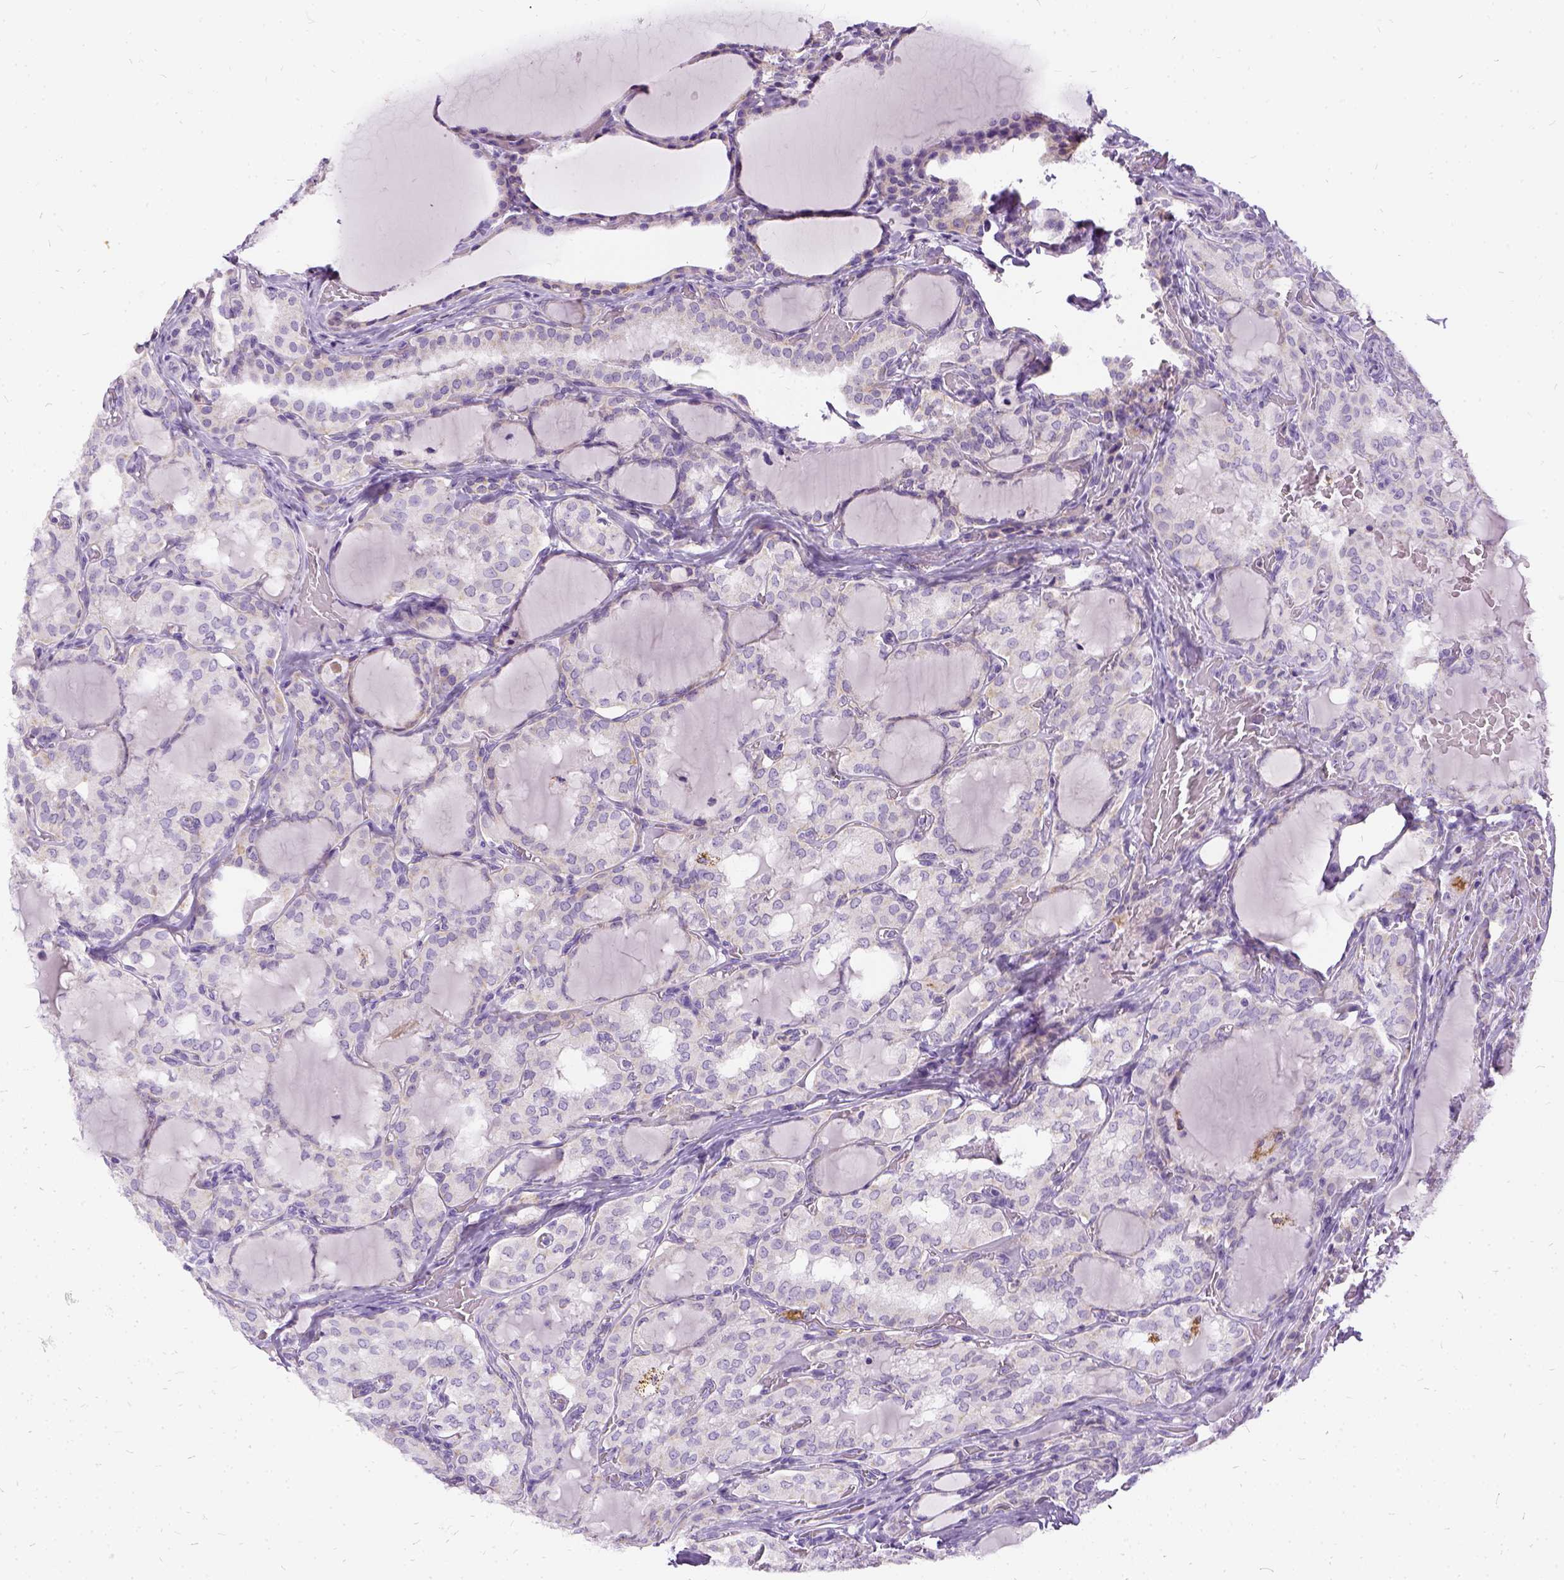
{"staining": {"intensity": "negative", "quantity": "none", "location": "none"}, "tissue": "thyroid cancer", "cell_type": "Tumor cells", "image_type": "cancer", "snomed": [{"axis": "morphology", "description": "Papillary adenocarcinoma, NOS"}, {"axis": "topography", "description": "Thyroid gland"}], "caption": "Micrograph shows no significant protein expression in tumor cells of papillary adenocarcinoma (thyroid).", "gene": "FDX1", "patient": {"sex": "male", "age": 20}}